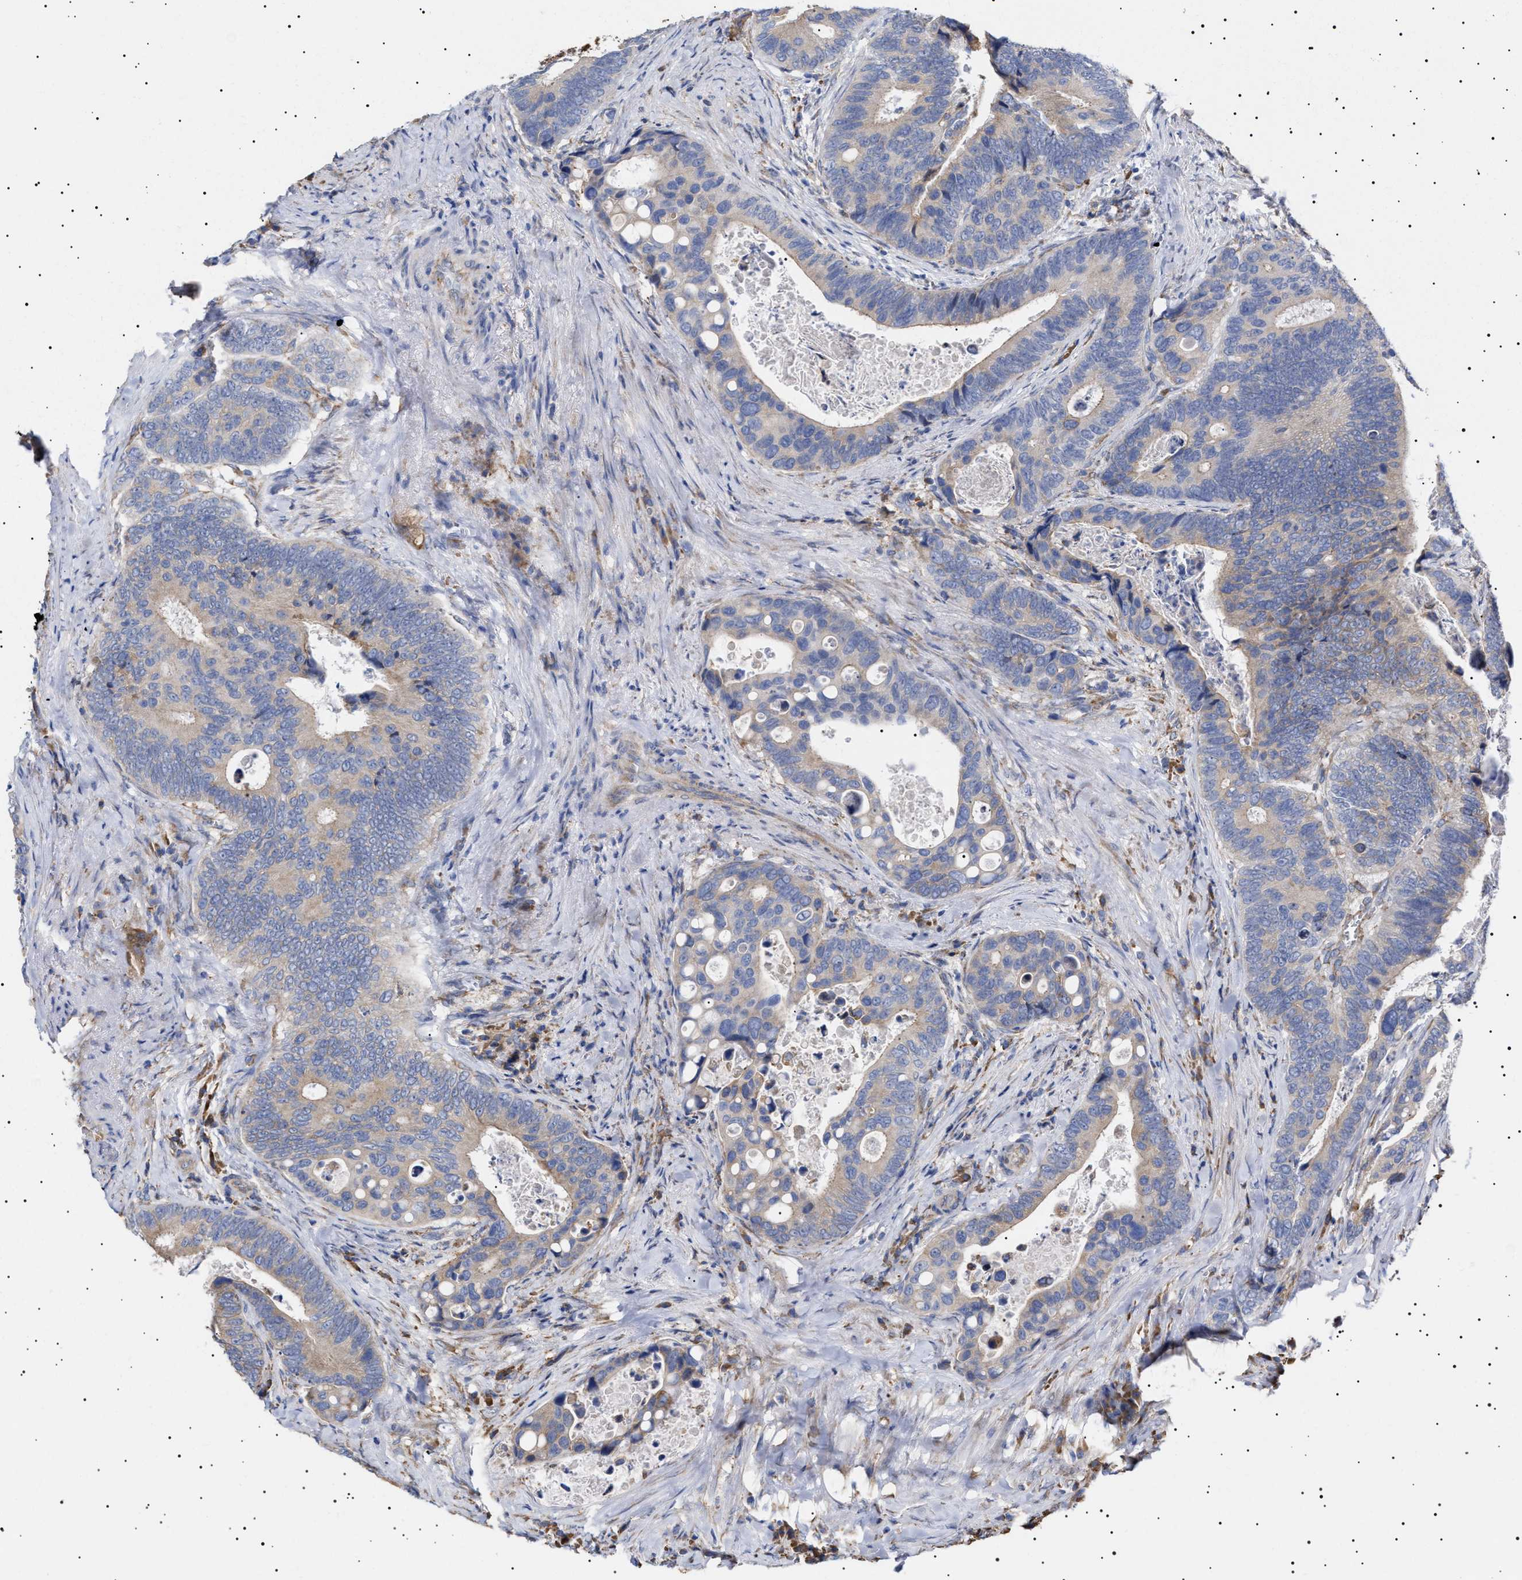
{"staining": {"intensity": "moderate", "quantity": "25%-75%", "location": "cytoplasmic/membranous"}, "tissue": "colorectal cancer", "cell_type": "Tumor cells", "image_type": "cancer", "snomed": [{"axis": "morphology", "description": "Inflammation, NOS"}, {"axis": "morphology", "description": "Adenocarcinoma, NOS"}, {"axis": "topography", "description": "Colon"}], "caption": "The immunohistochemical stain shows moderate cytoplasmic/membranous positivity in tumor cells of colorectal cancer (adenocarcinoma) tissue.", "gene": "ERCC6L2", "patient": {"sex": "male", "age": 72}}